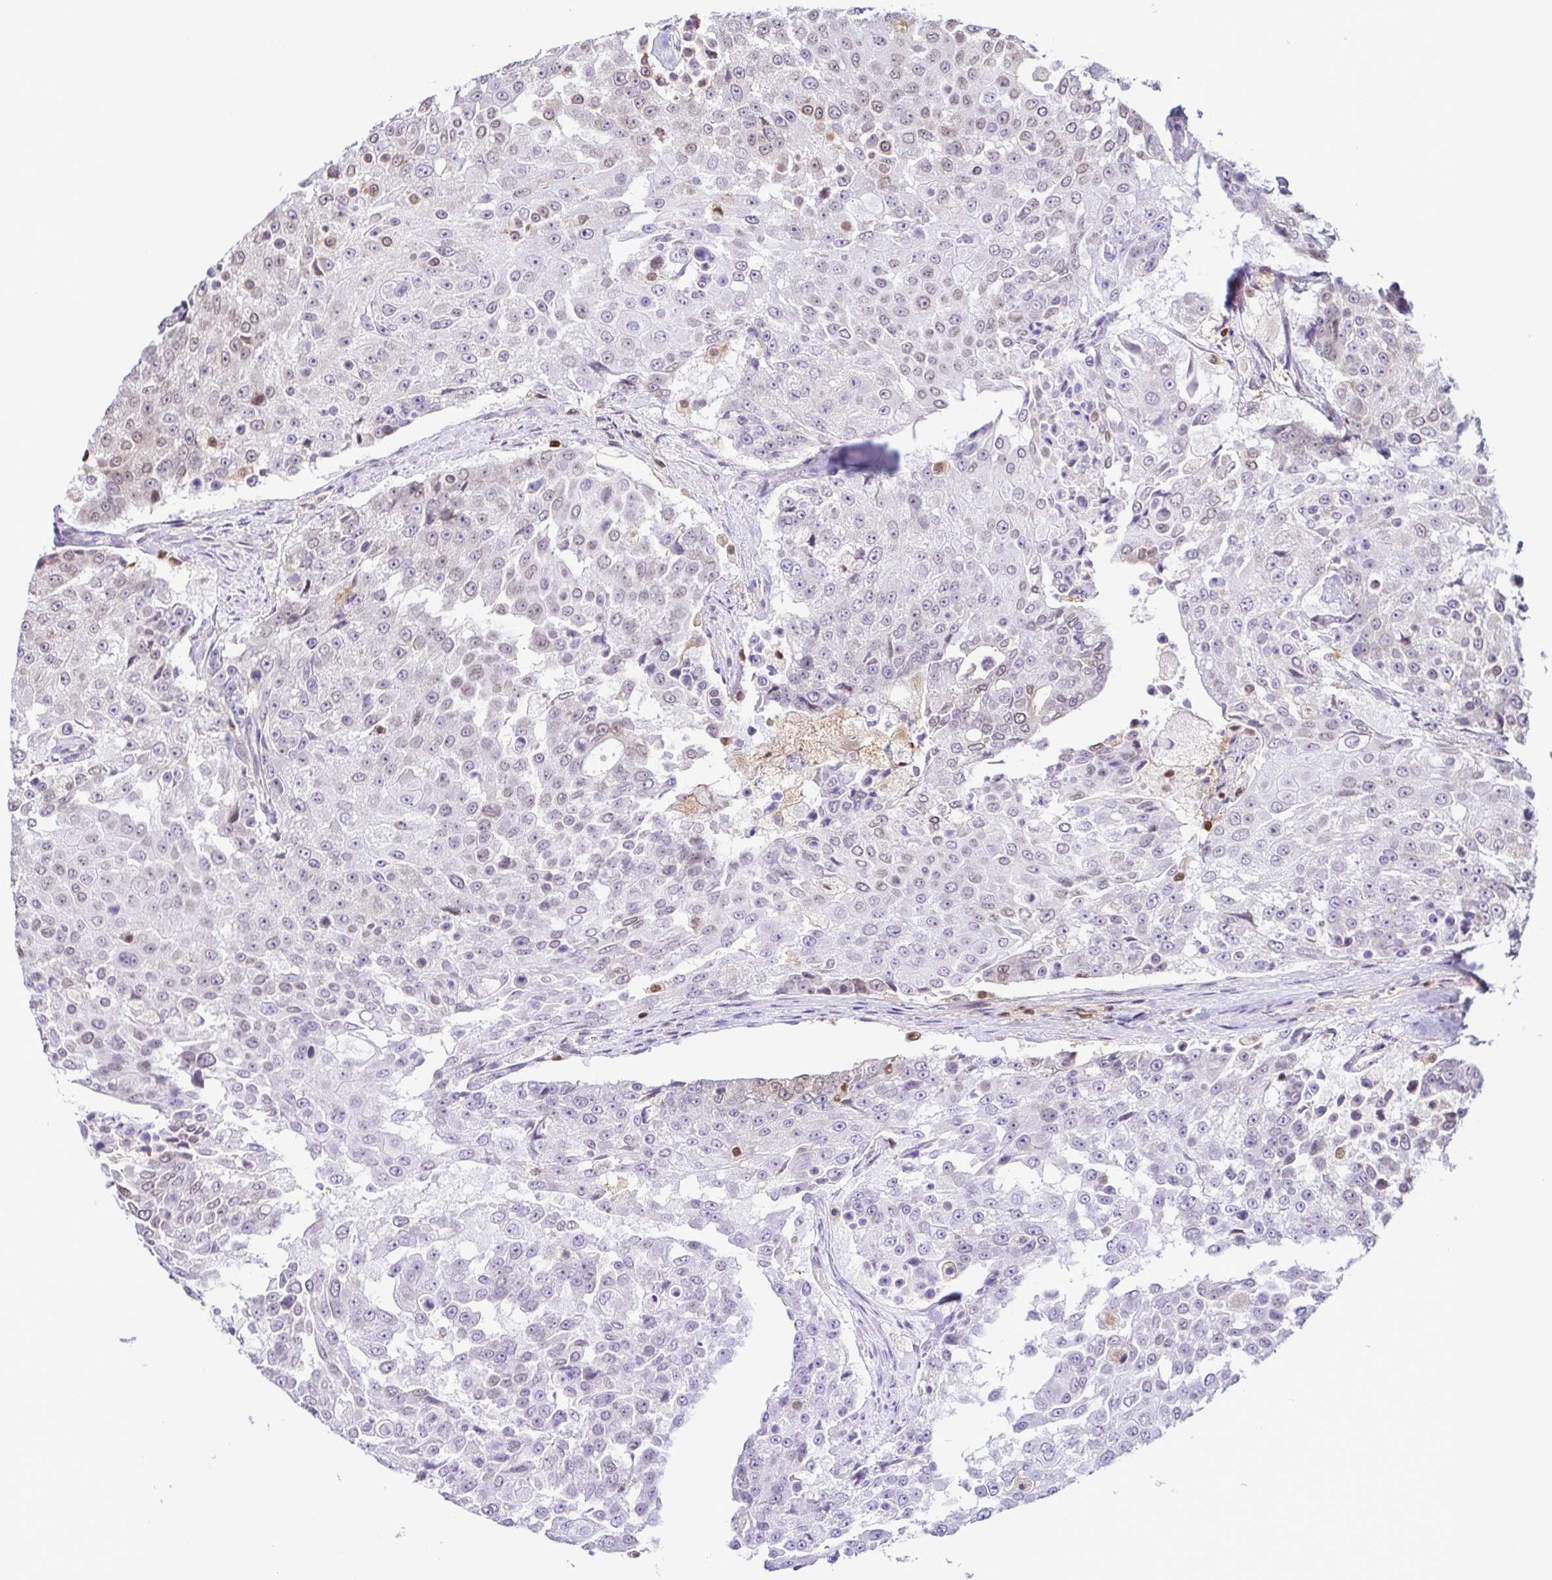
{"staining": {"intensity": "negative", "quantity": "none", "location": "none"}, "tissue": "urothelial cancer", "cell_type": "Tumor cells", "image_type": "cancer", "snomed": [{"axis": "morphology", "description": "Urothelial carcinoma, High grade"}, {"axis": "topography", "description": "Urinary bladder"}], "caption": "IHC of human urothelial carcinoma (high-grade) reveals no positivity in tumor cells.", "gene": "PSMB9", "patient": {"sex": "female", "age": 63}}